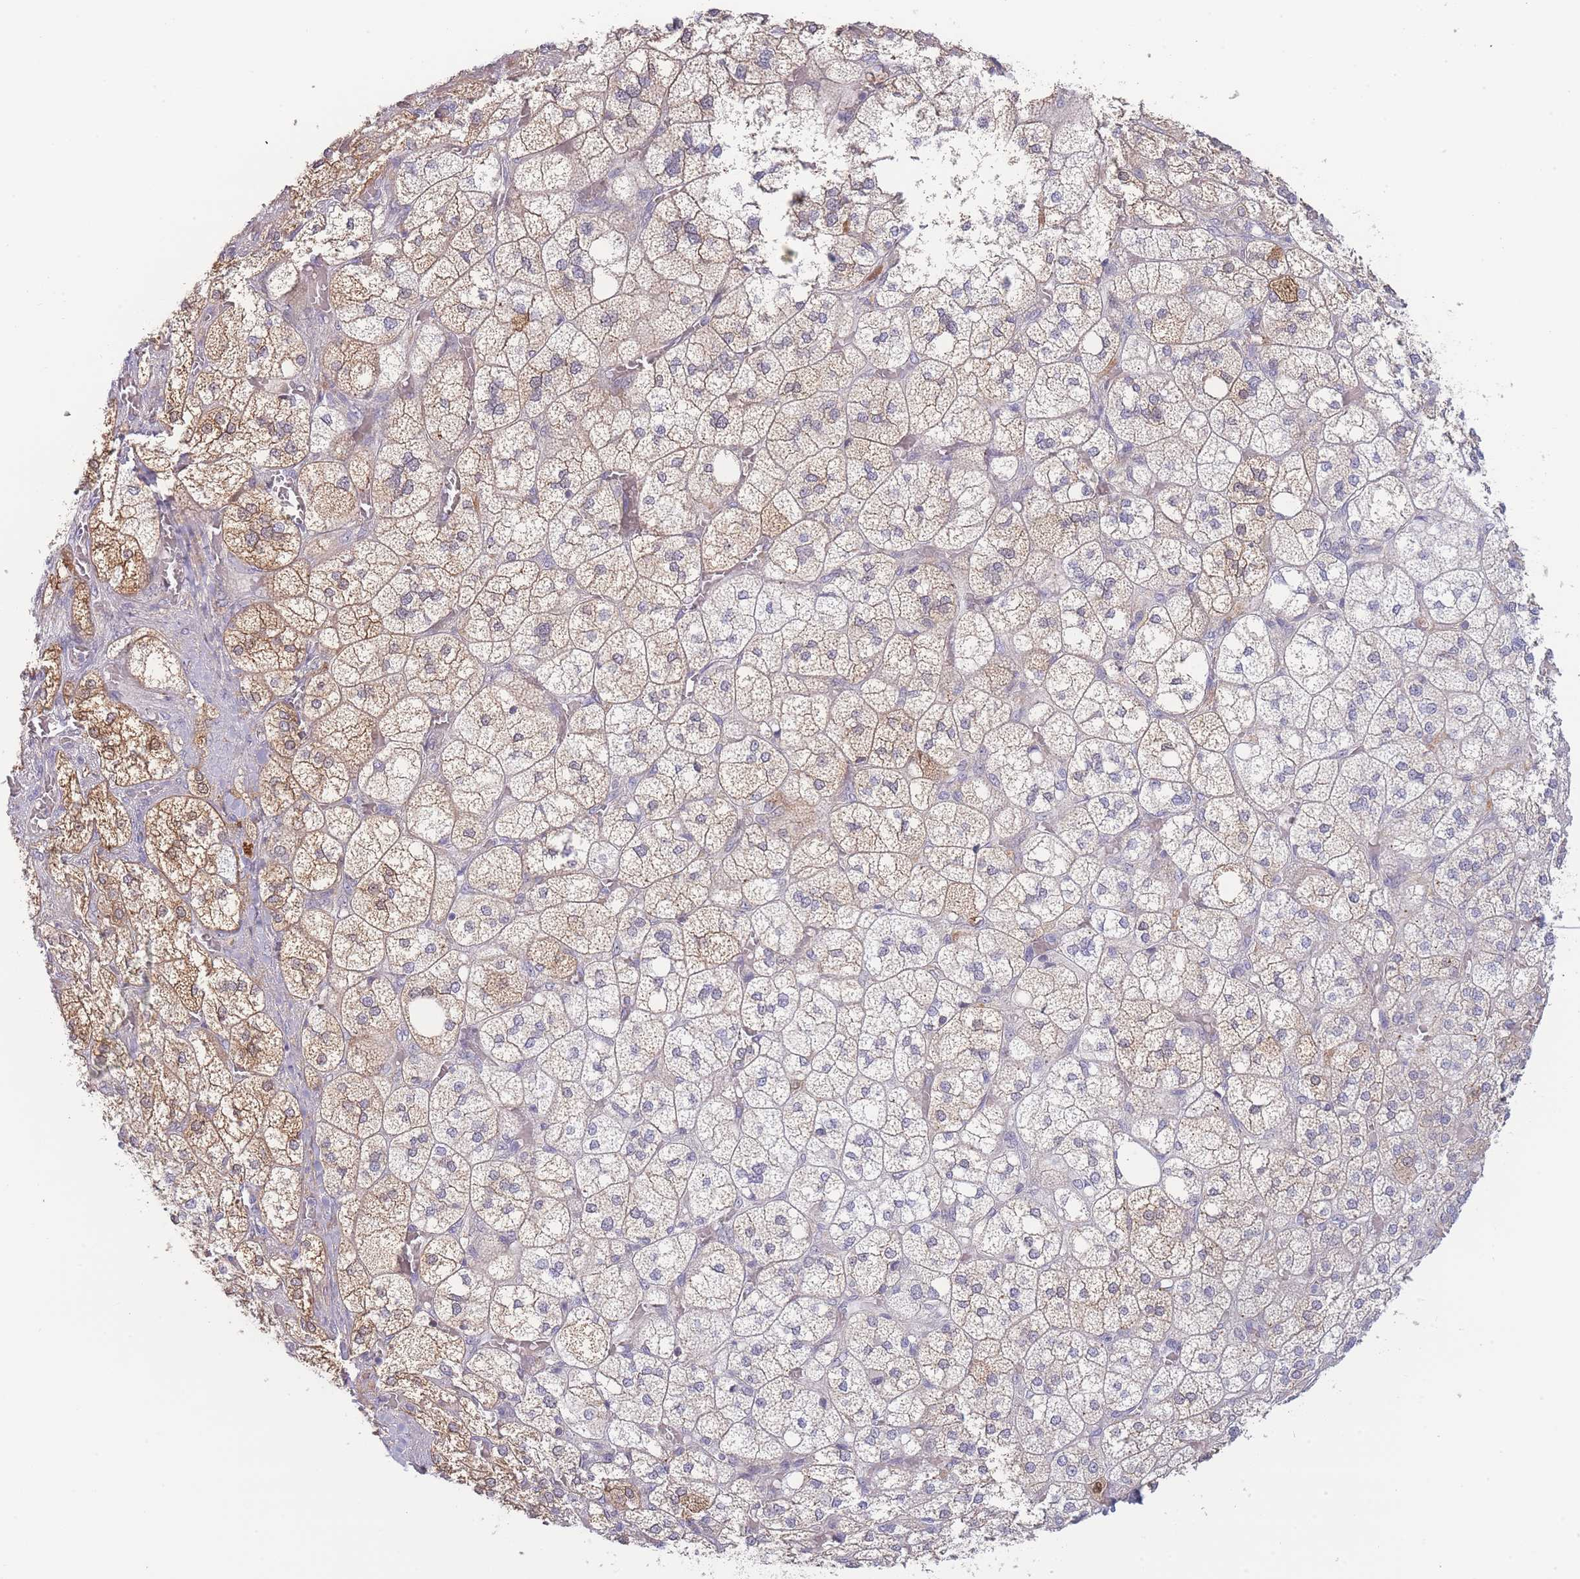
{"staining": {"intensity": "moderate", "quantity": "25%-75%", "location": "cytoplasmic/membranous"}, "tissue": "adrenal gland", "cell_type": "Glandular cells", "image_type": "normal", "snomed": [{"axis": "morphology", "description": "Normal tissue, NOS"}, {"axis": "topography", "description": "Adrenal gland"}], "caption": "Glandular cells exhibit moderate cytoplasmic/membranous staining in about 25%-75% of cells in benign adrenal gland.", "gene": "SPHKAP", "patient": {"sex": "male", "age": 61}}